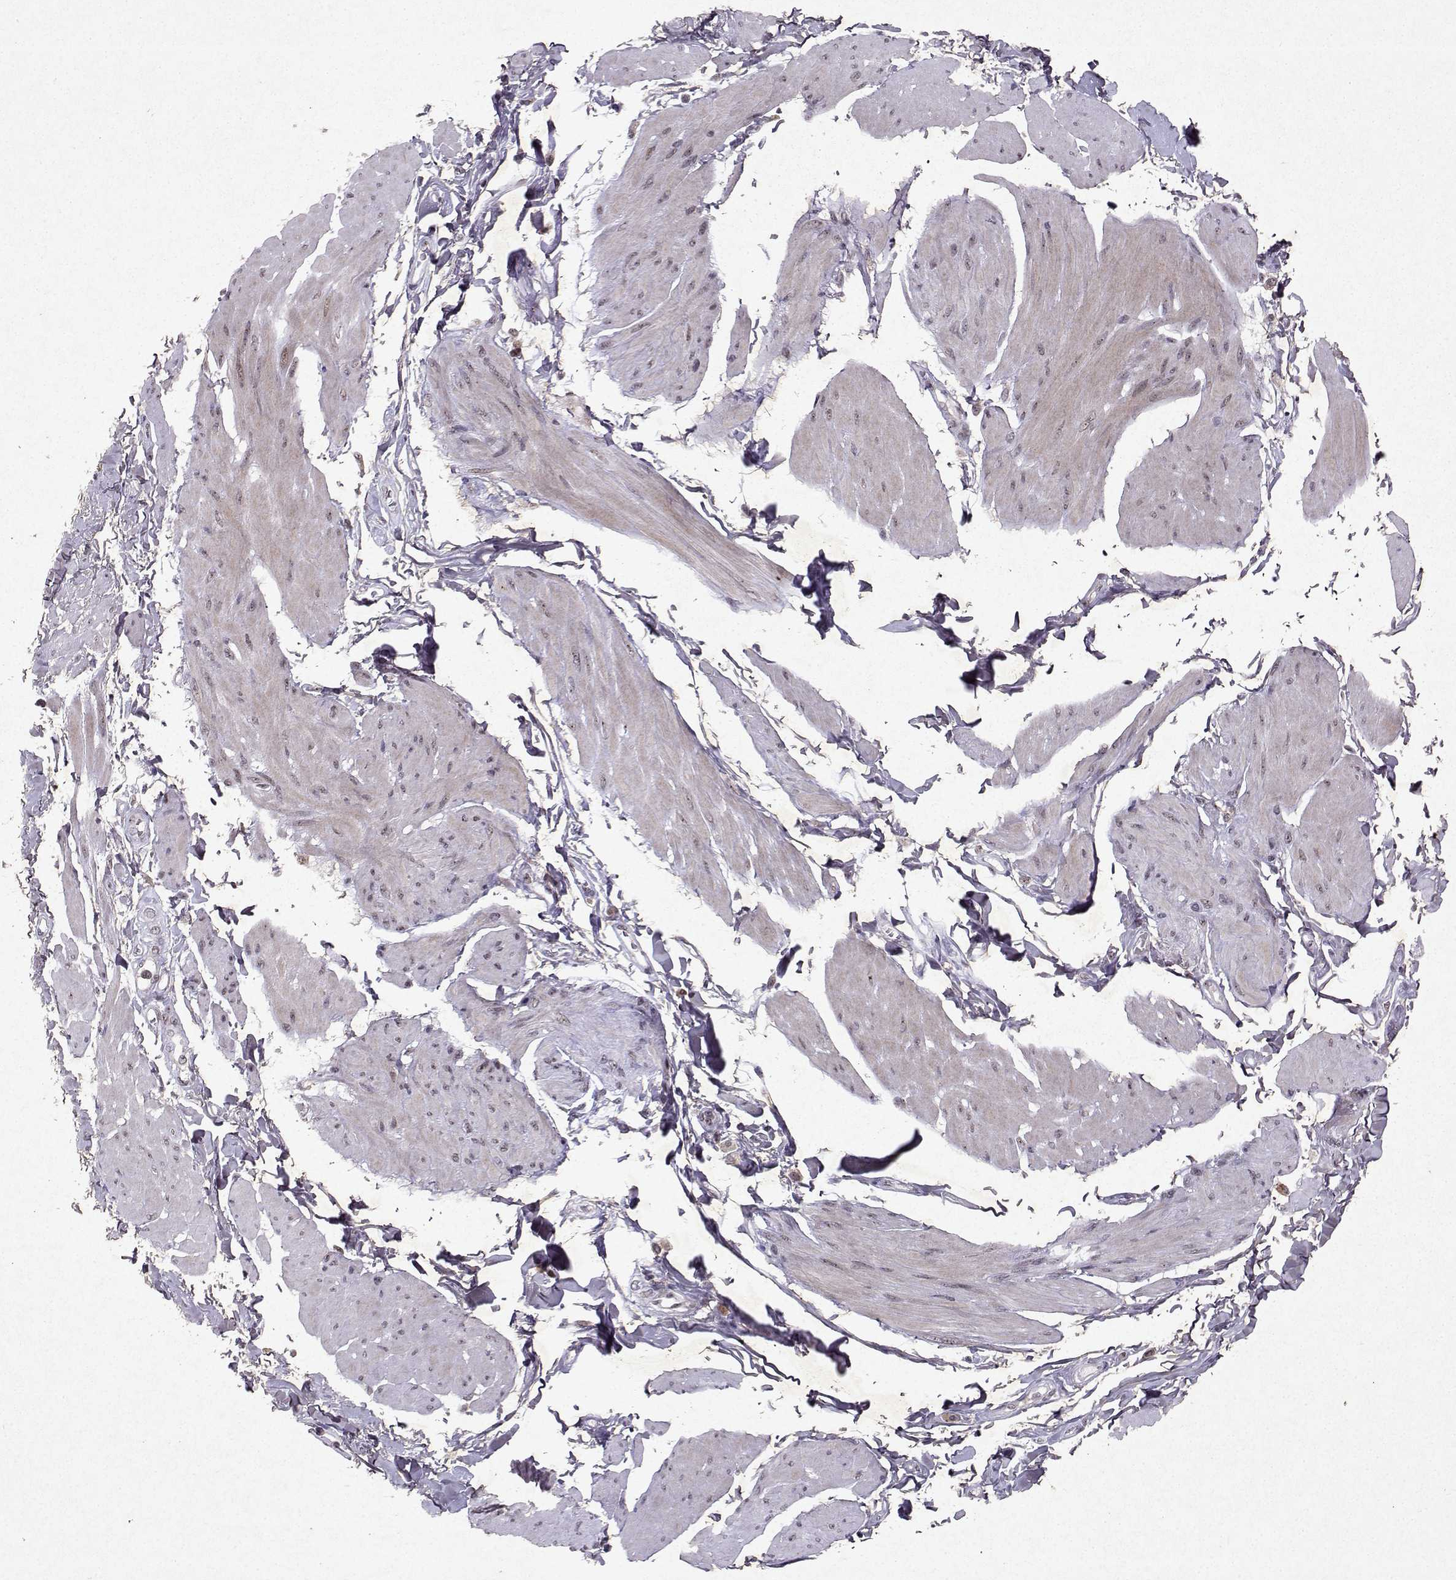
{"staining": {"intensity": "negative", "quantity": "none", "location": "none"}, "tissue": "smooth muscle", "cell_type": "Smooth muscle cells", "image_type": "normal", "snomed": [{"axis": "morphology", "description": "Normal tissue, NOS"}, {"axis": "topography", "description": "Adipose tissue"}, {"axis": "topography", "description": "Smooth muscle"}, {"axis": "topography", "description": "Peripheral nerve tissue"}], "caption": "Smooth muscle cells show no significant staining in unremarkable smooth muscle. The staining was performed using DAB (3,3'-diaminobenzidine) to visualize the protein expression in brown, while the nuclei were stained in blue with hematoxylin (Magnification: 20x).", "gene": "DDX56", "patient": {"sex": "male", "age": 83}}